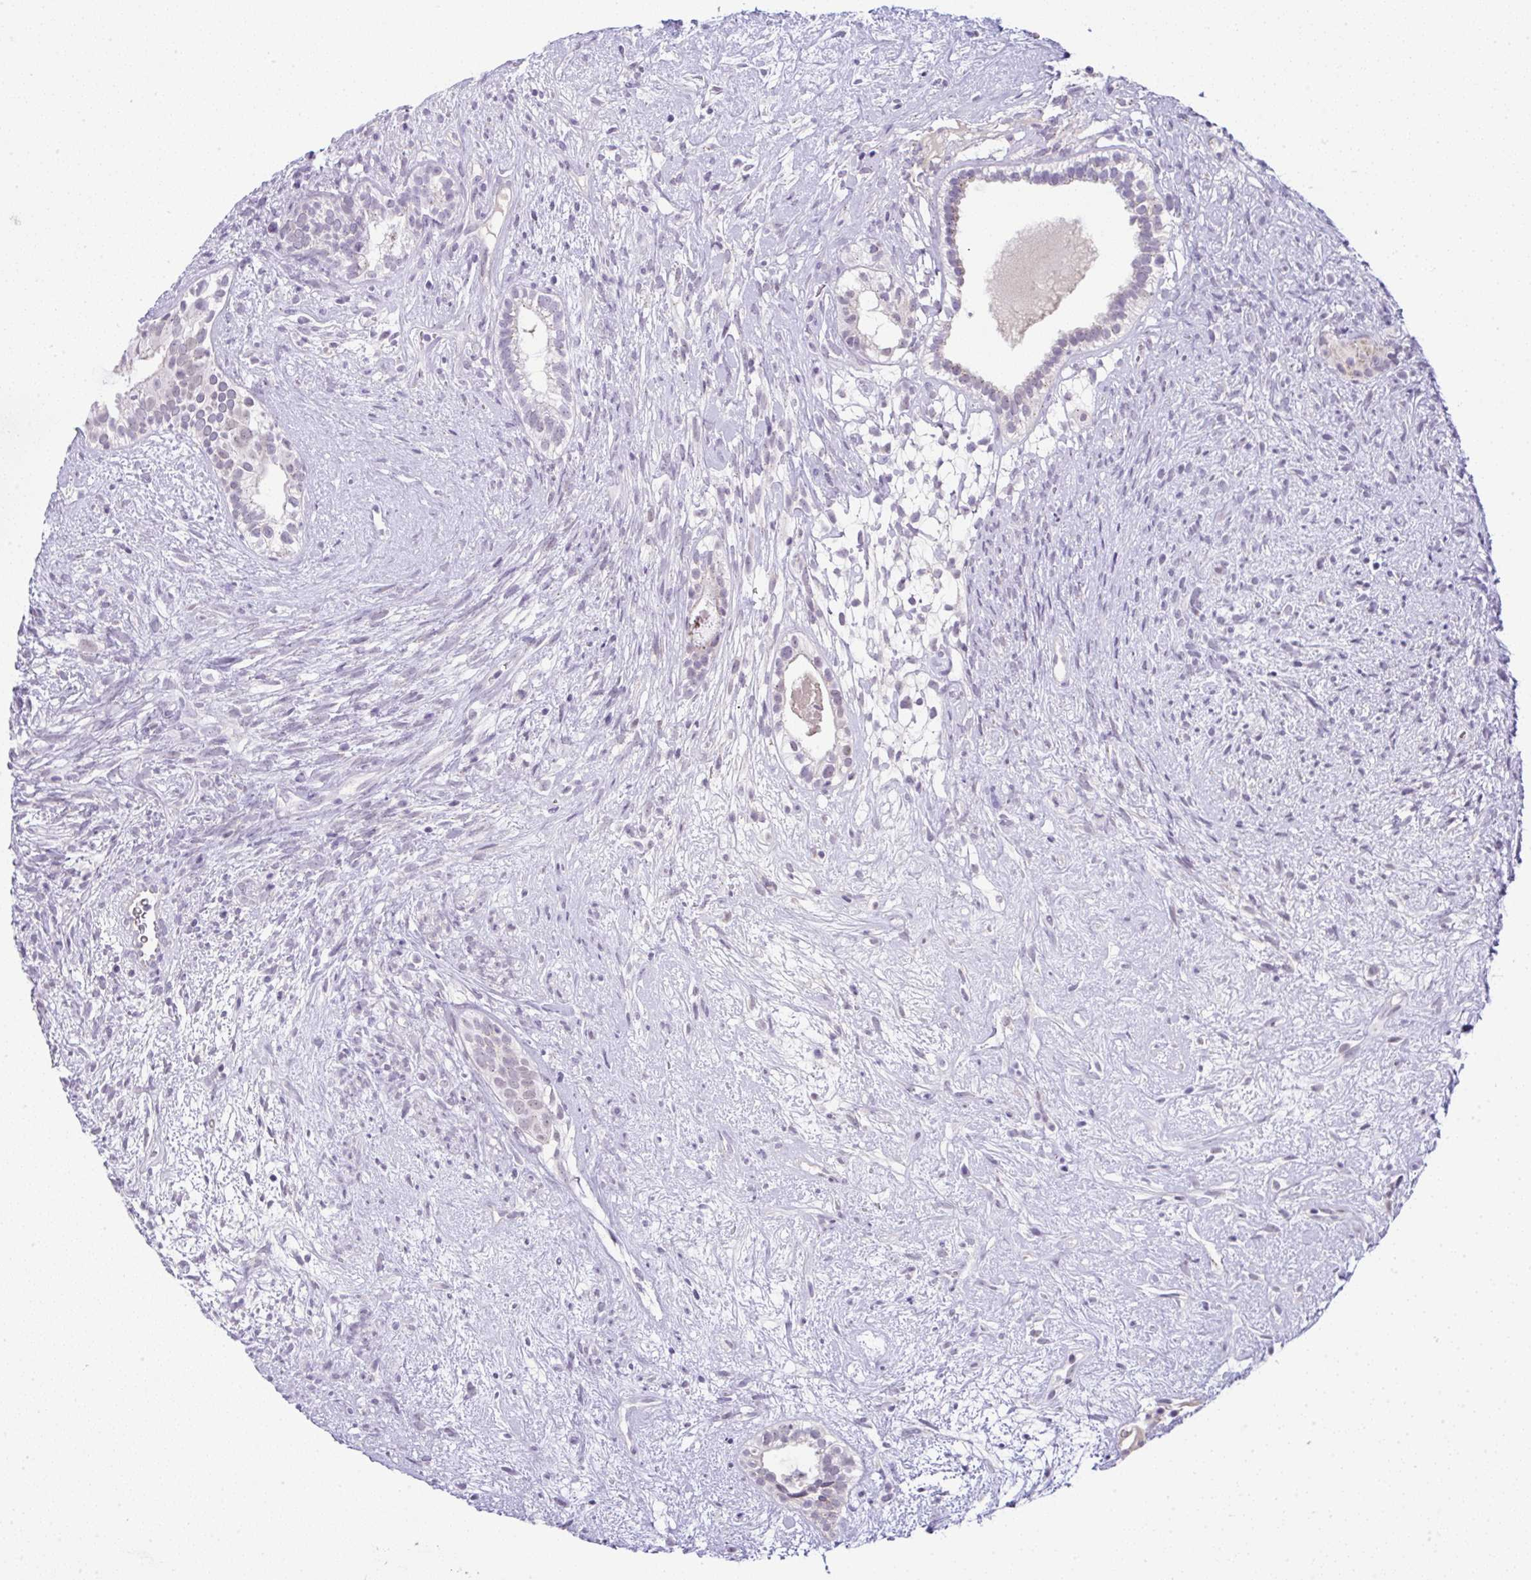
{"staining": {"intensity": "weak", "quantity": "25%-75%", "location": "cytoplasmic/membranous"}, "tissue": "testis cancer", "cell_type": "Tumor cells", "image_type": "cancer", "snomed": [{"axis": "morphology", "description": "Seminoma, NOS"}, {"axis": "morphology", "description": "Carcinoma, Embryonal, NOS"}, {"axis": "topography", "description": "Testis"}], "caption": "Human seminoma (testis) stained with a brown dye displays weak cytoplasmic/membranous positive staining in about 25%-75% of tumor cells.", "gene": "FAM177A1", "patient": {"sex": "male", "age": 41}}